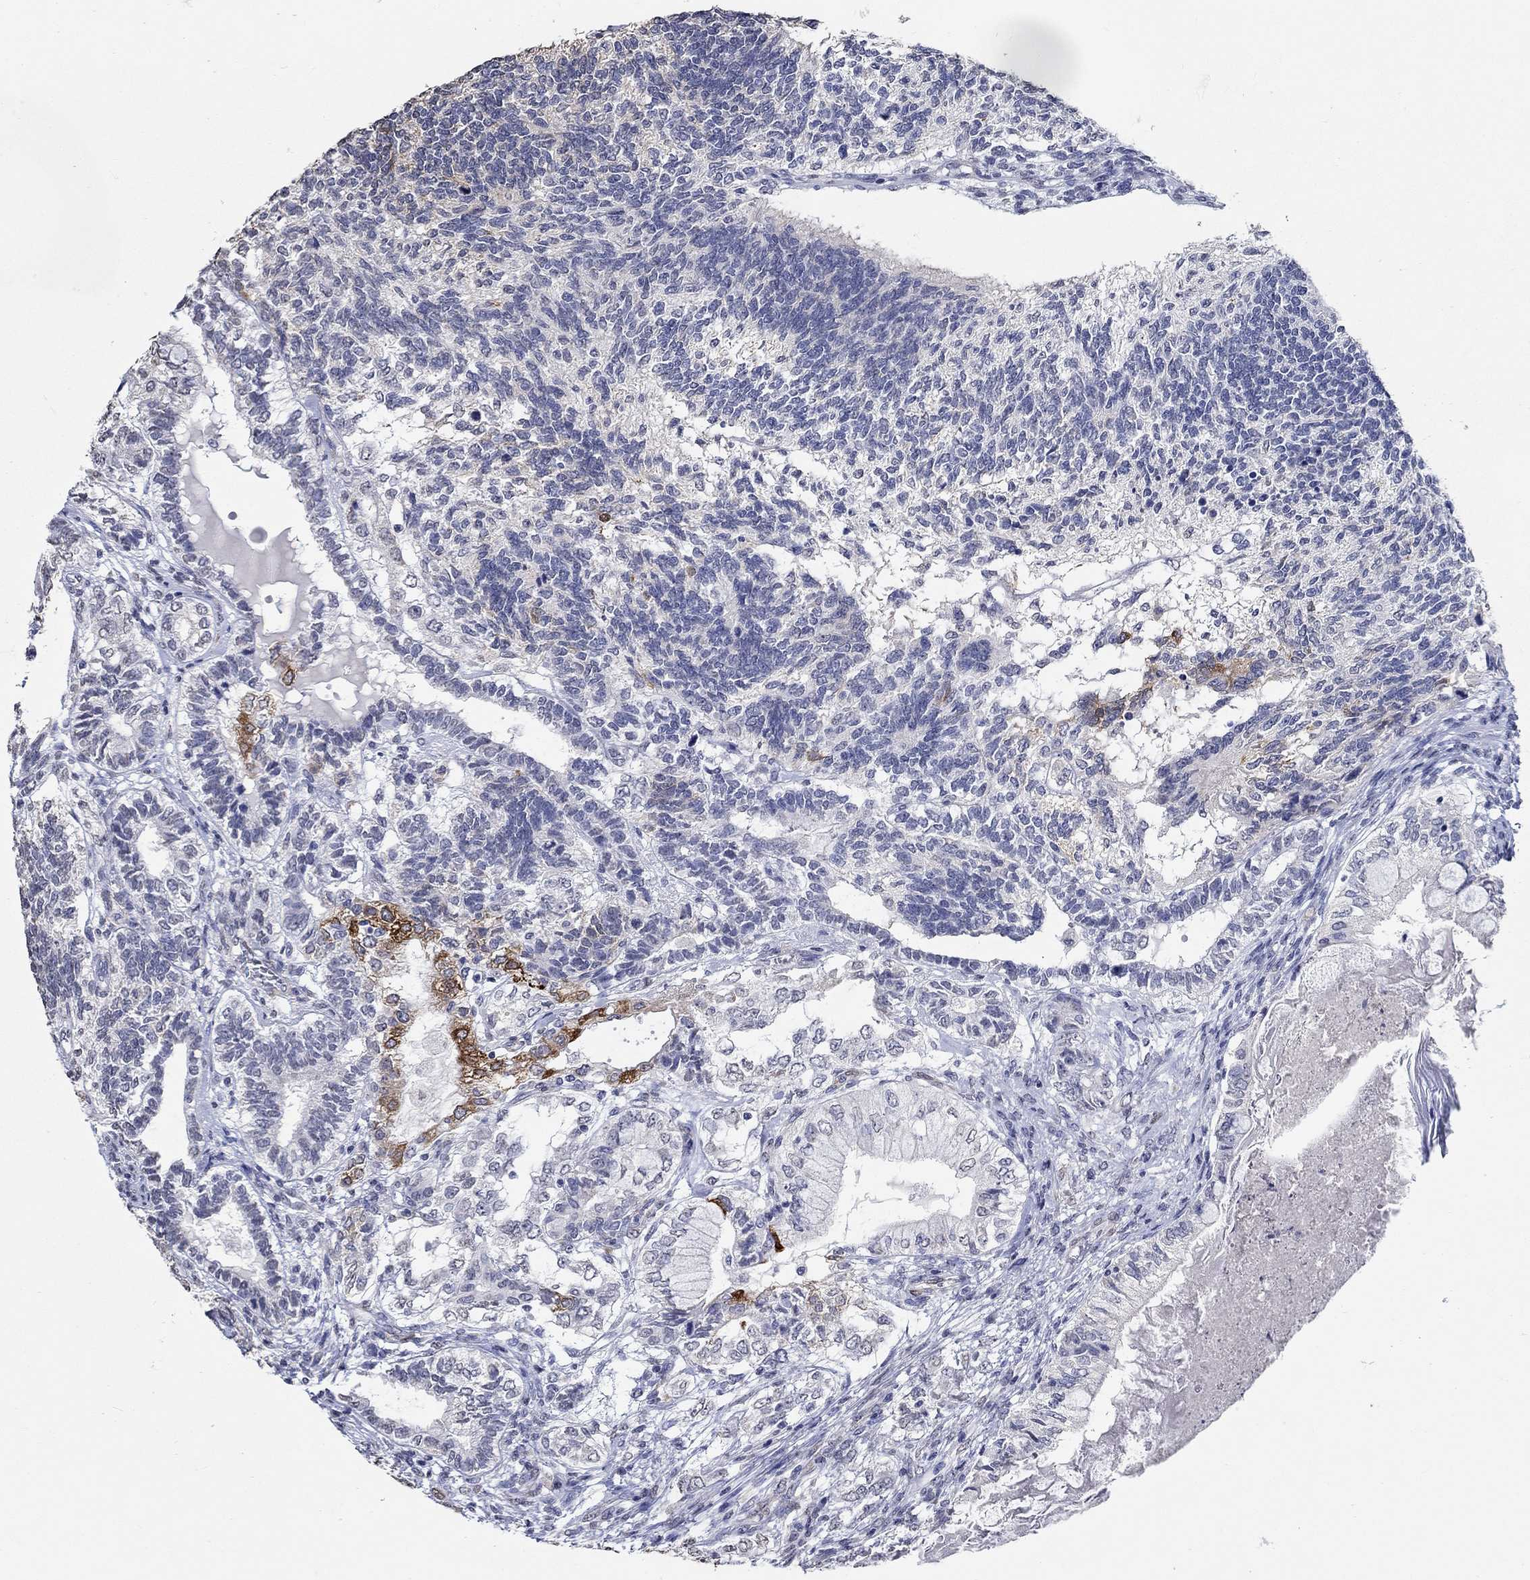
{"staining": {"intensity": "strong", "quantity": "<25%", "location": "cytoplasmic/membranous"}, "tissue": "testis cancer", "cell_type": "Tumor cells", "image_type": "cancer", "snomed": [{"axis": "morphology", "description": "Seminoma, NOS"}, {"axis": "morphology", "description": "Carcinoma, Embryonal, NOS"}, {"axis": "topography", "description": "Testis"}], "caption": "Strong cytoplasmic/membranous protein expression is identified in approximately <25% of tumor cells in testis cancer (seminoma).", "gene": "PDE1B", "patient": {"sex": "male", "age": 41}}